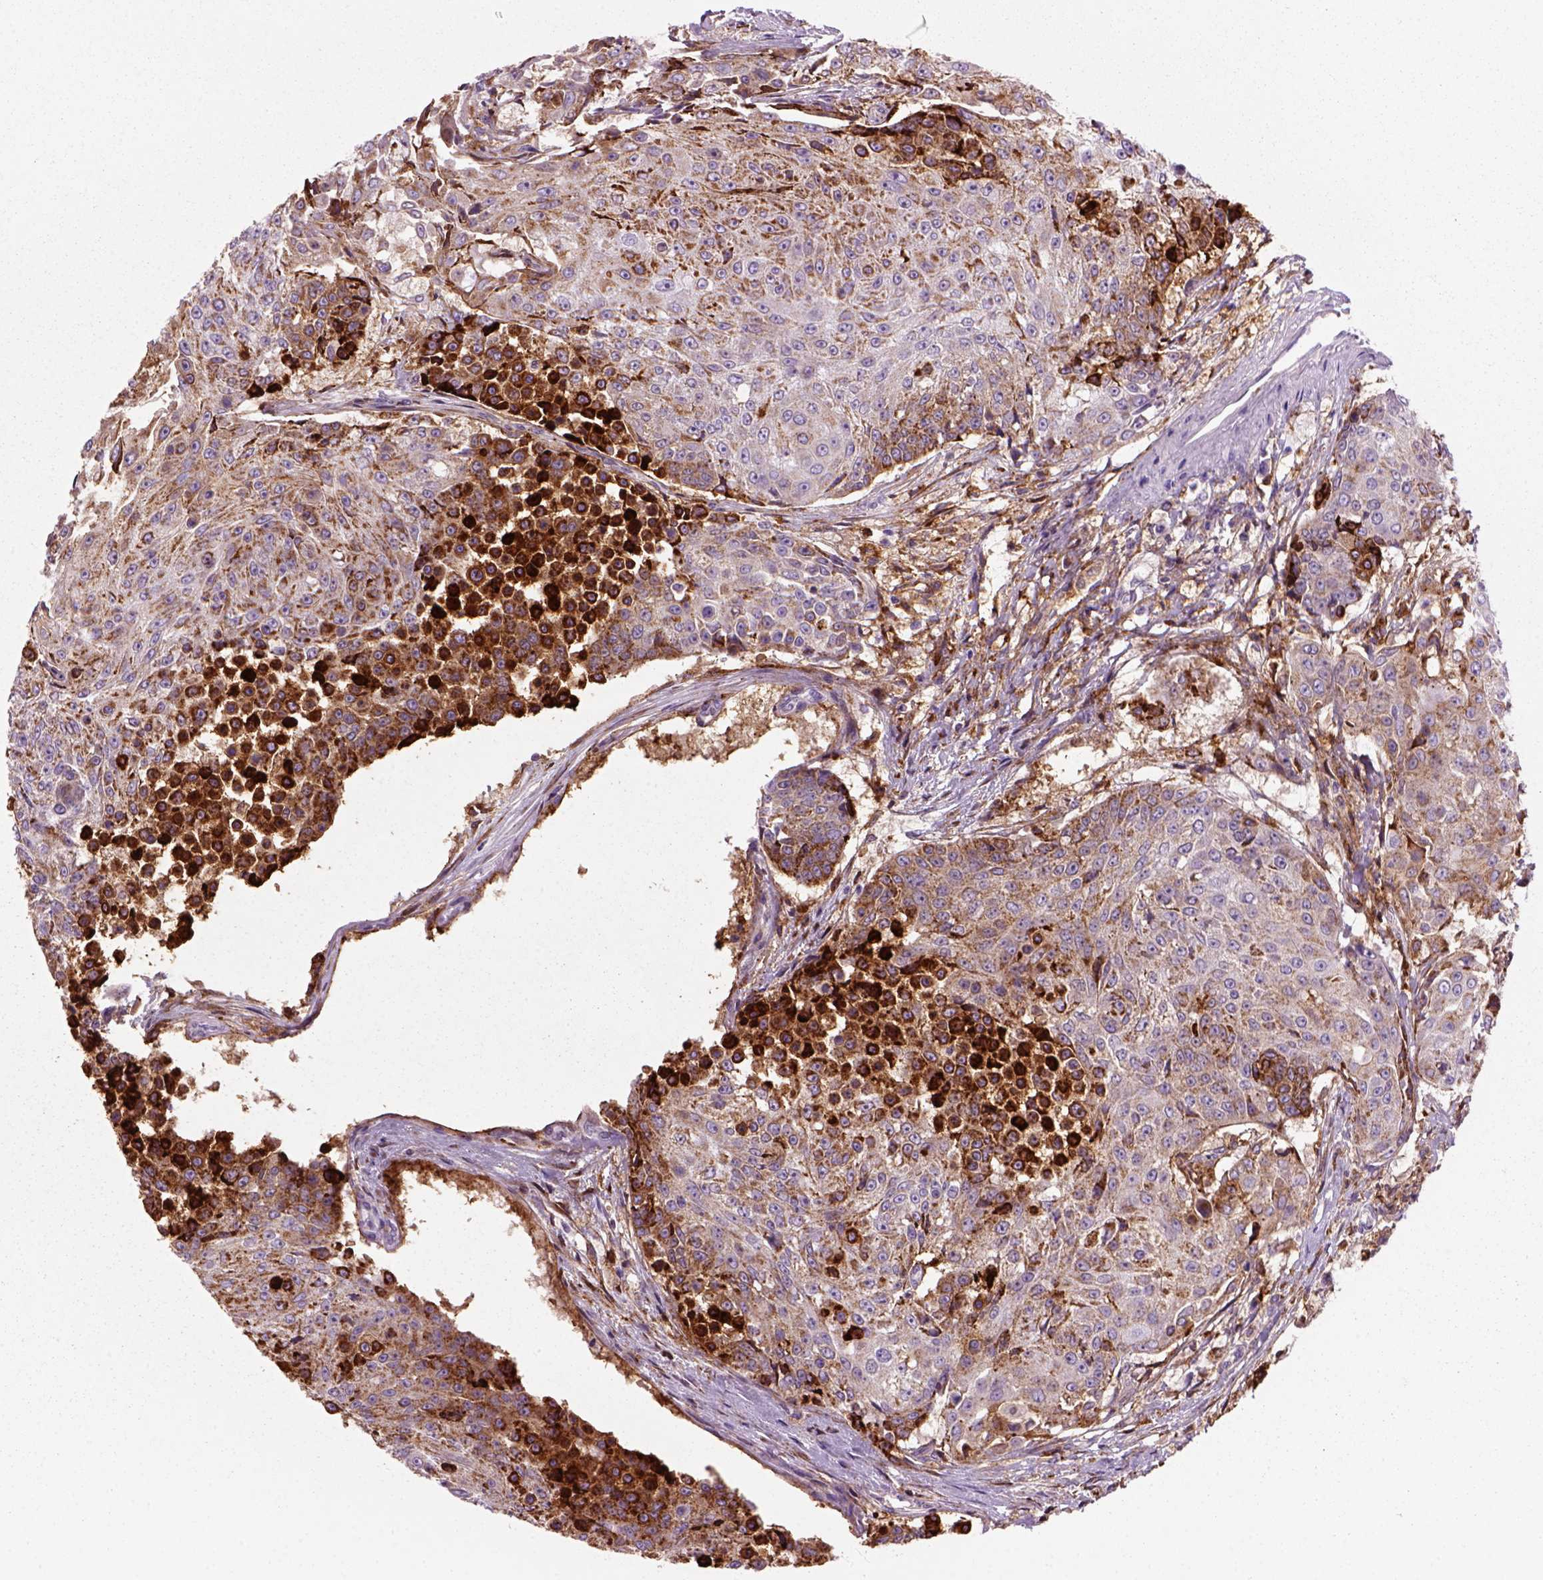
{"staining": {"intensity": "strong", "quantity": "<25%", "location": "cytoplasmic/membranous,nuclear"}, "tissue": "urothelial cancer", "cell_type": "Tumor cells", "image_type": "cancer", "snomed": [{"axis": "morphology", "description": "Urothelial carcinoma, High grade"}, {"axis": "topography", "description": "Urinary bladder"}], "caption": "Human urothelial cancer stained with a brown dye exhibits strong cytoplasmic/membranous and nuclear positive positivity in approximately <25% of tumor cells.", "gene": "MARCKS", "patient": {"sex": "female", "age": 63}}